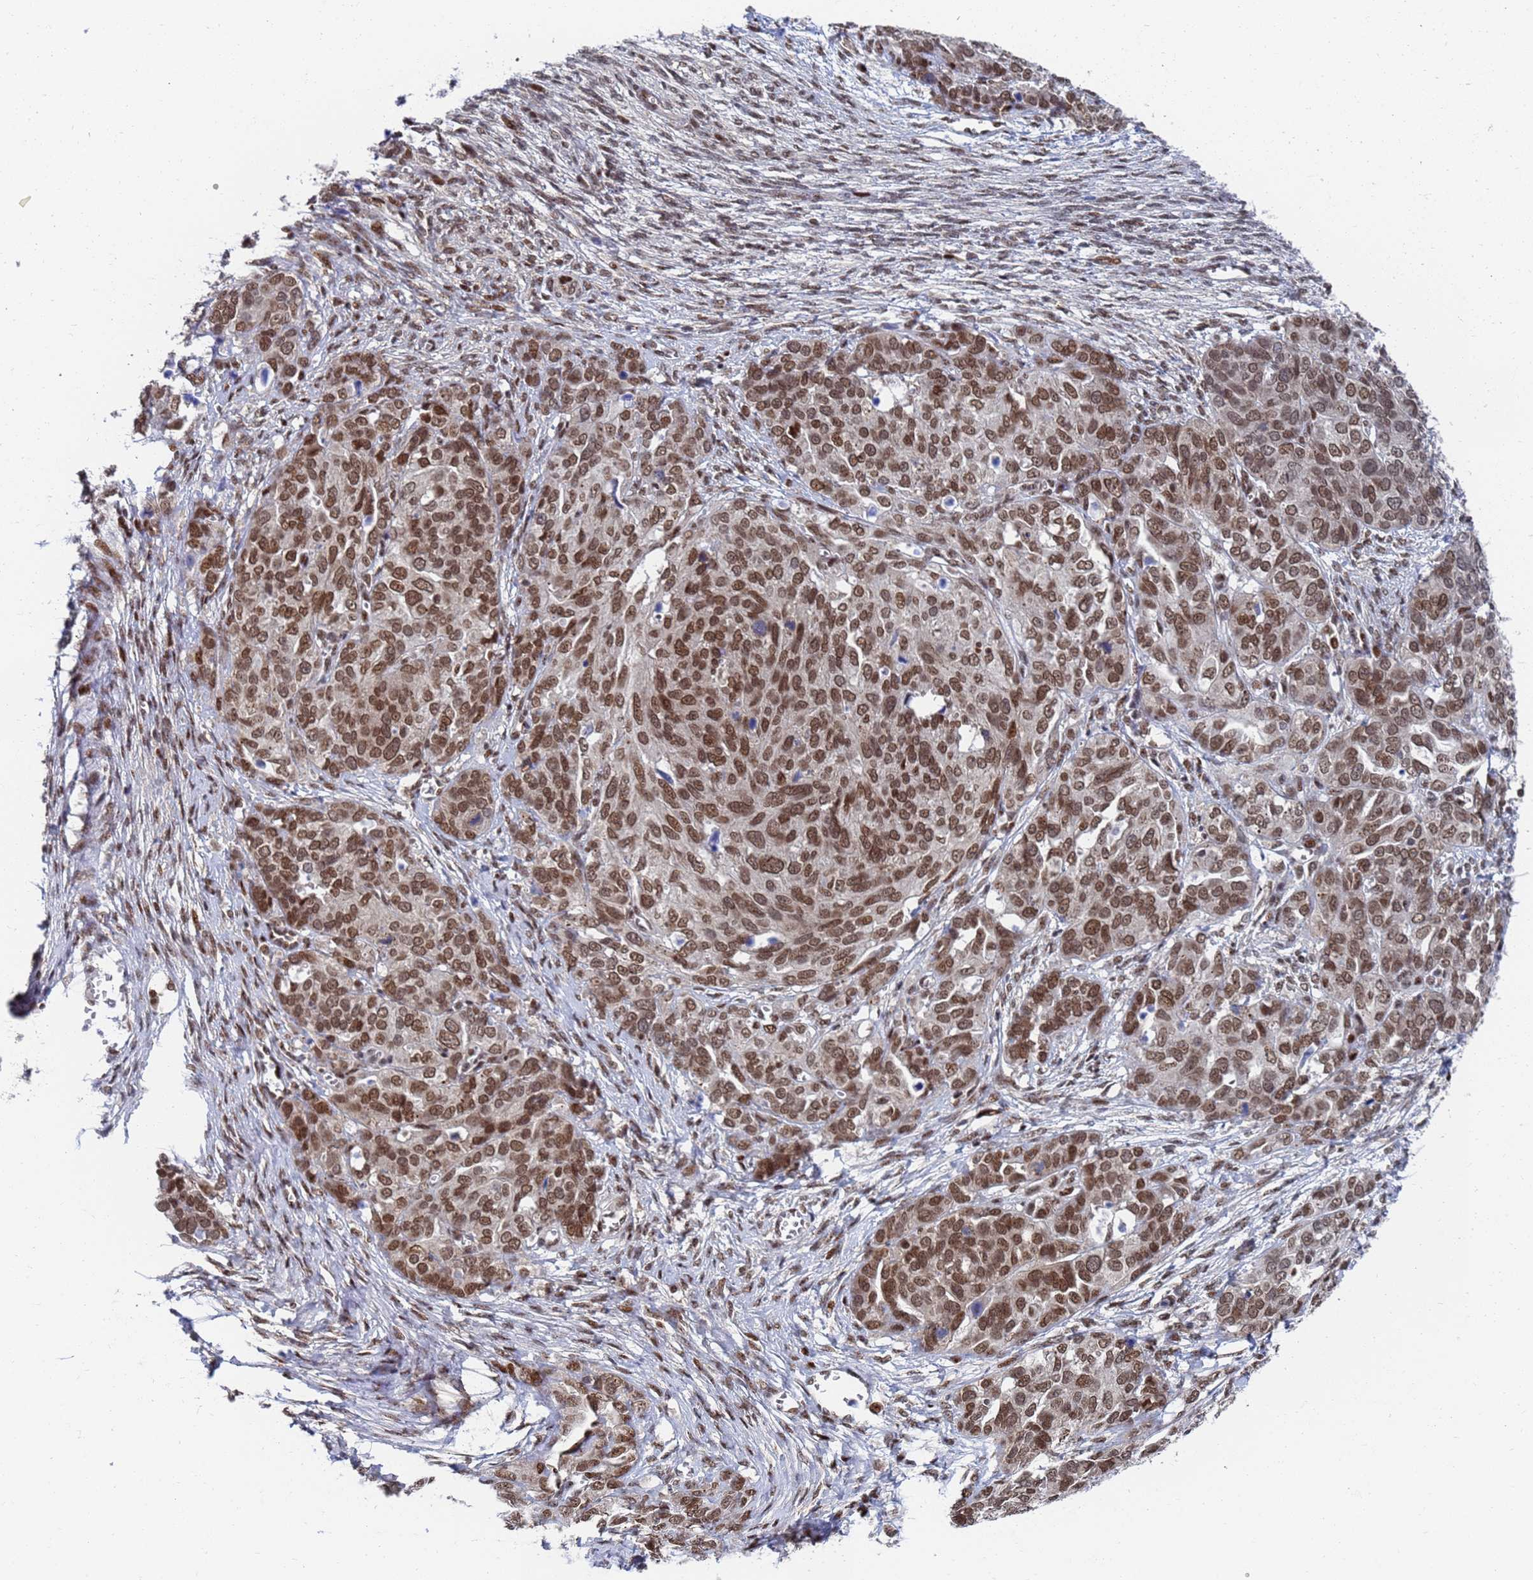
{"staining": {"intensity": "moderate", "quantity": ">75%", "location": "nuclear"}, "tissue": "ovarian cancer", "cell_type": "Tumor cells", "image_type": "cancer", "snomed": [{"axis": "morphology", "description": "Cystadenocarcinoma, serous, NOS"}, {"axis": "topography", "description": "Ovary"}], "caption": "This is a micrograph of immunohistochemistry (IHC) staining of serous cystadenocarcinoma (ovarian), which shows moderate staining in the nuclear of tumor cells.", "gene": "AP5Z1", "patient": {"sex": "female", "age": 44}}